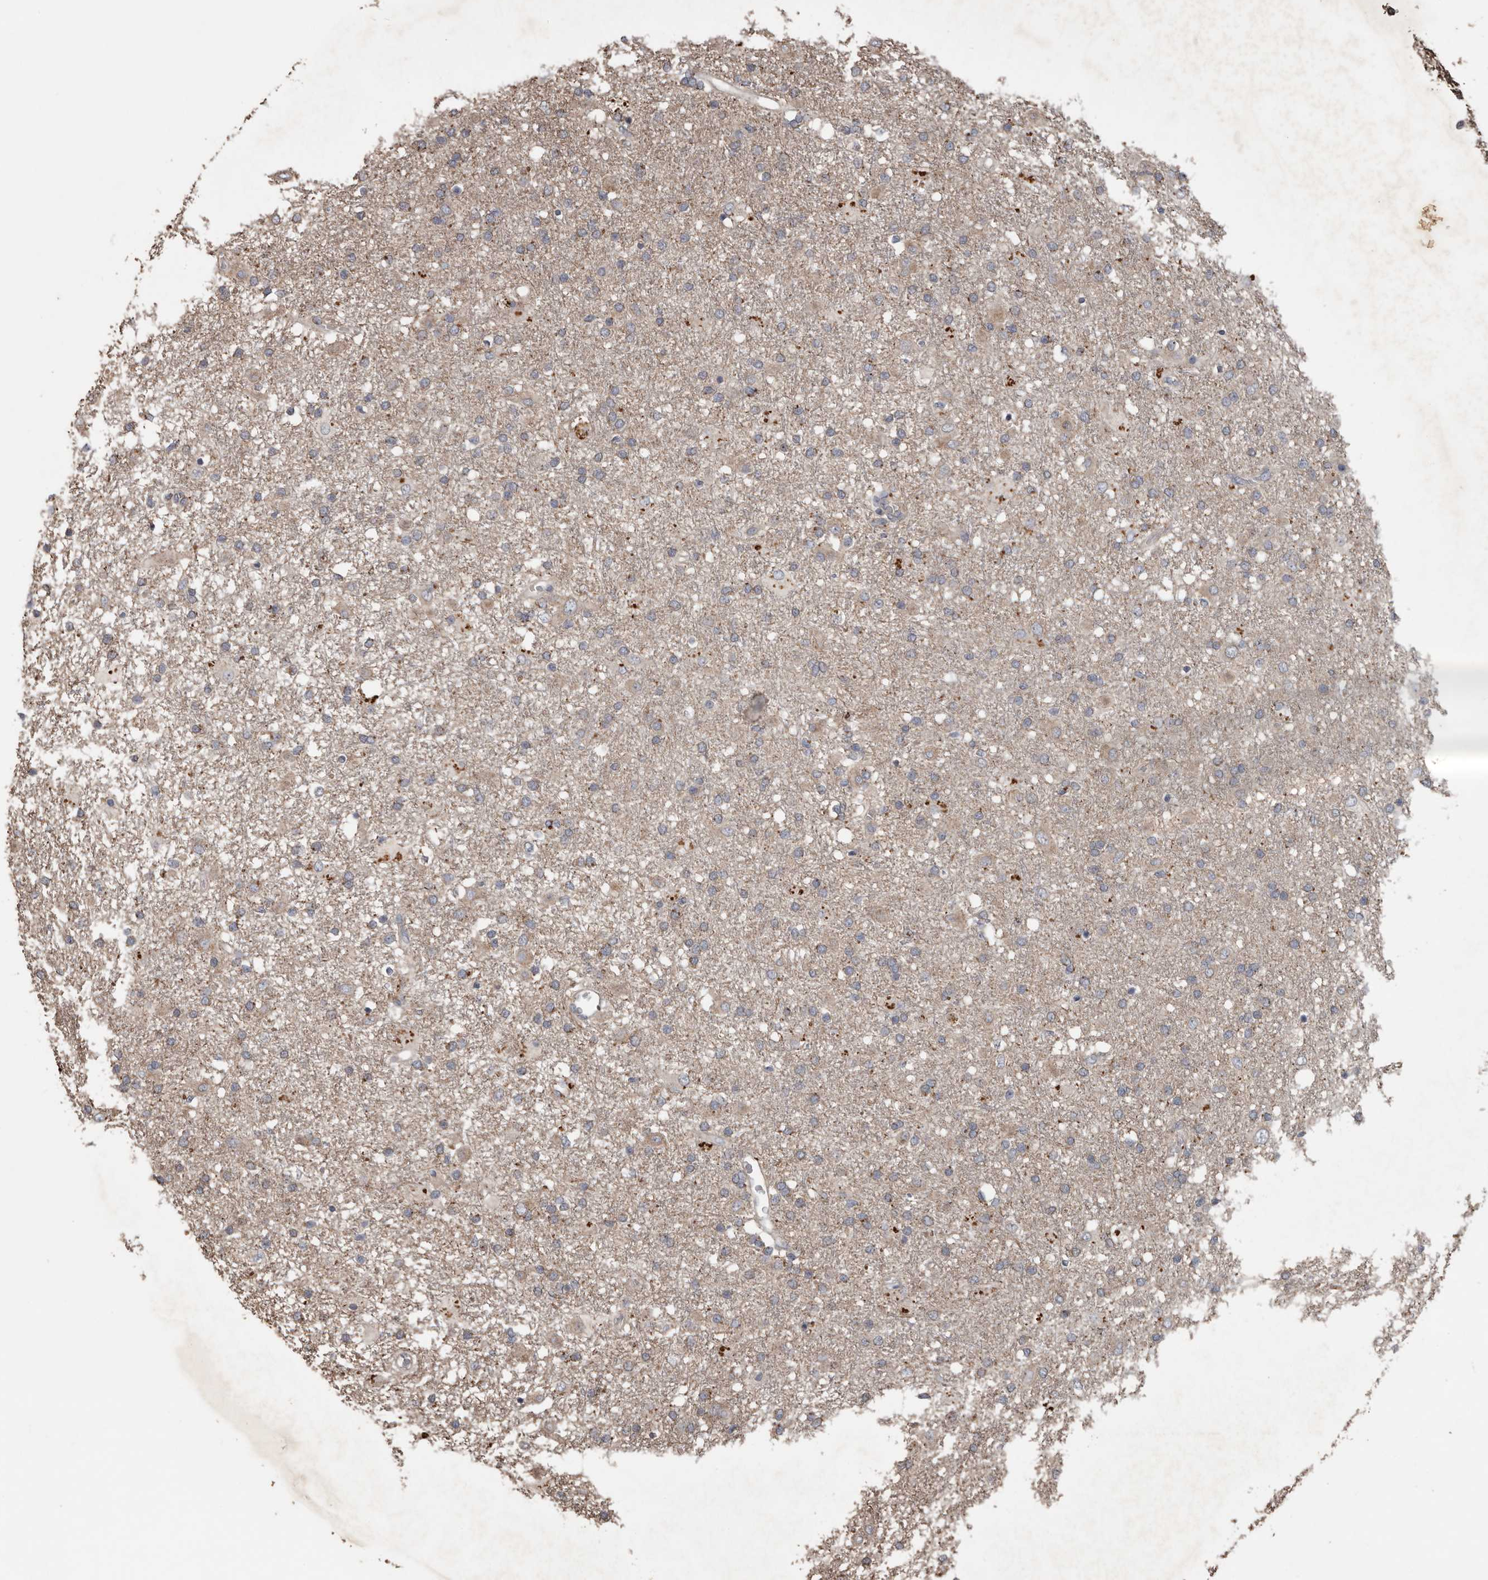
{"staining": {"intensity": "weak", "quantity": "<25%", "location": "cytoplasmic/membranous"}, "tissue": "glioma", "cell_type": "Tumor cells", "image_type": "cancer", "snomed": [{"axis": "morphology", "description": "Glioma, malignant, Low grade"}, {"axis": "topography", "description": "Brain"}], "caption": "An immunohistochemistry image of malignant glioma (low-grade) is shown. There is no staining in tumor cells of malignant glioma (low-grade).", "gene": "HYAL4", "patient": {"sex": "male", "age": 65}}